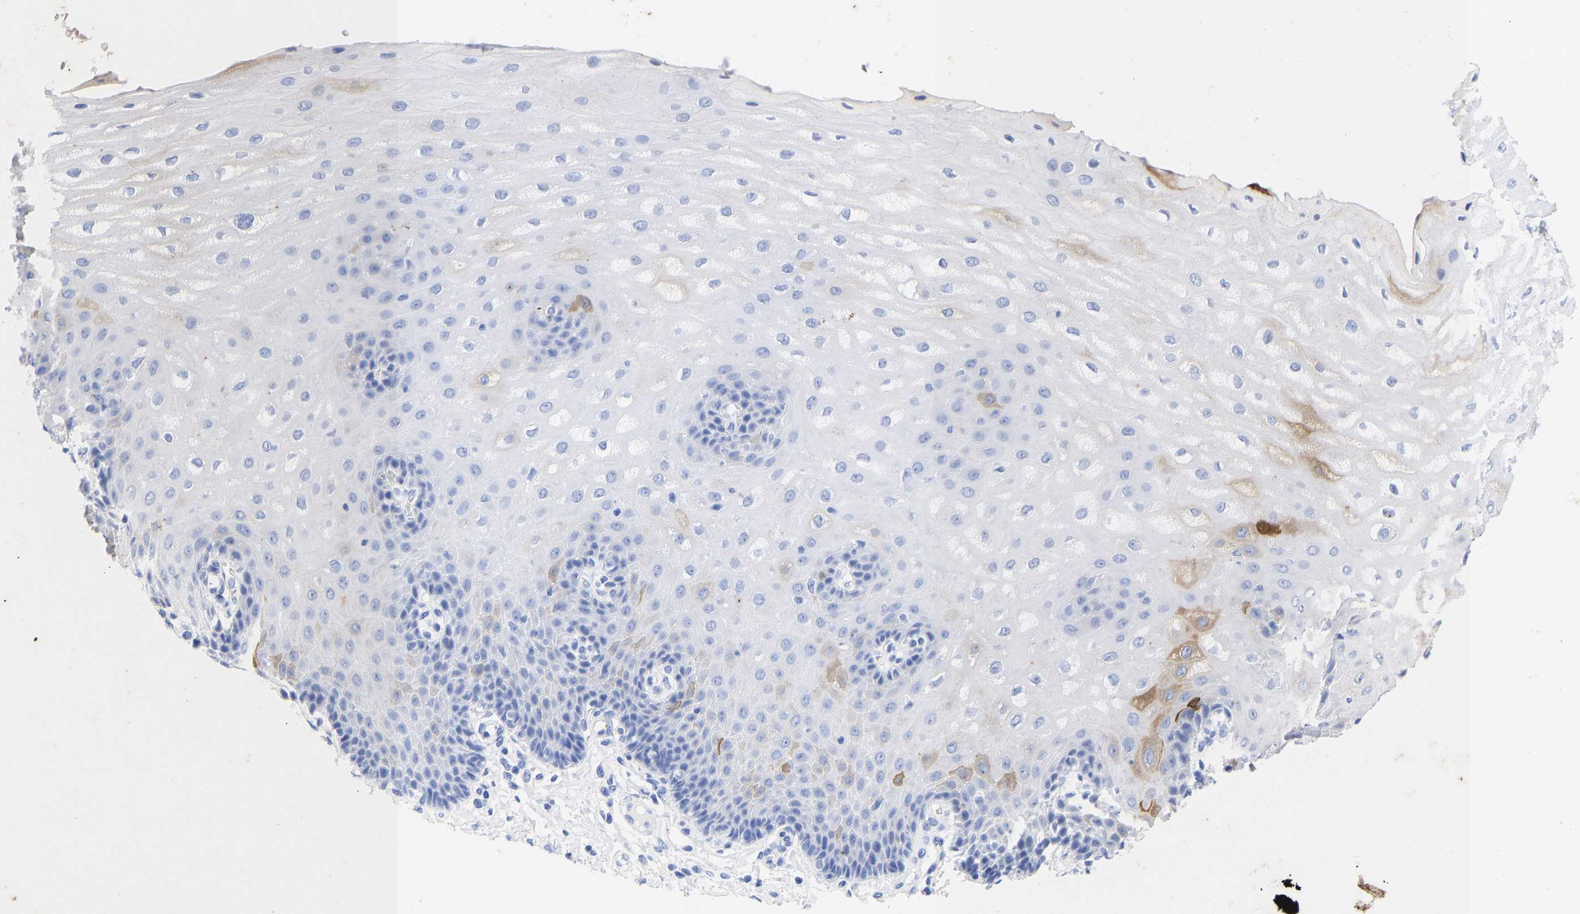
{"staining": {"intensity": "strong", "quantity": "<25%", "location": "cytoplasmic/membranous"}, "tissue": "esophagus", "cell_type": "Squamous epithelial cells", "image_type": "normal", "snomed": [{"axis": "morphology", "description": "Normal tissue, NOS"}, {"axis": "topography", "description": "Esophagus"}], "caption": "Strong cytoplasmic/membranous staining for a protein is seen in approximately <25% of squamous epithelial cells of benign esophagus using immunohistochemistry (IHC).", "gene": "KRT1", "patient": {"sex": "male", "age": 54}}